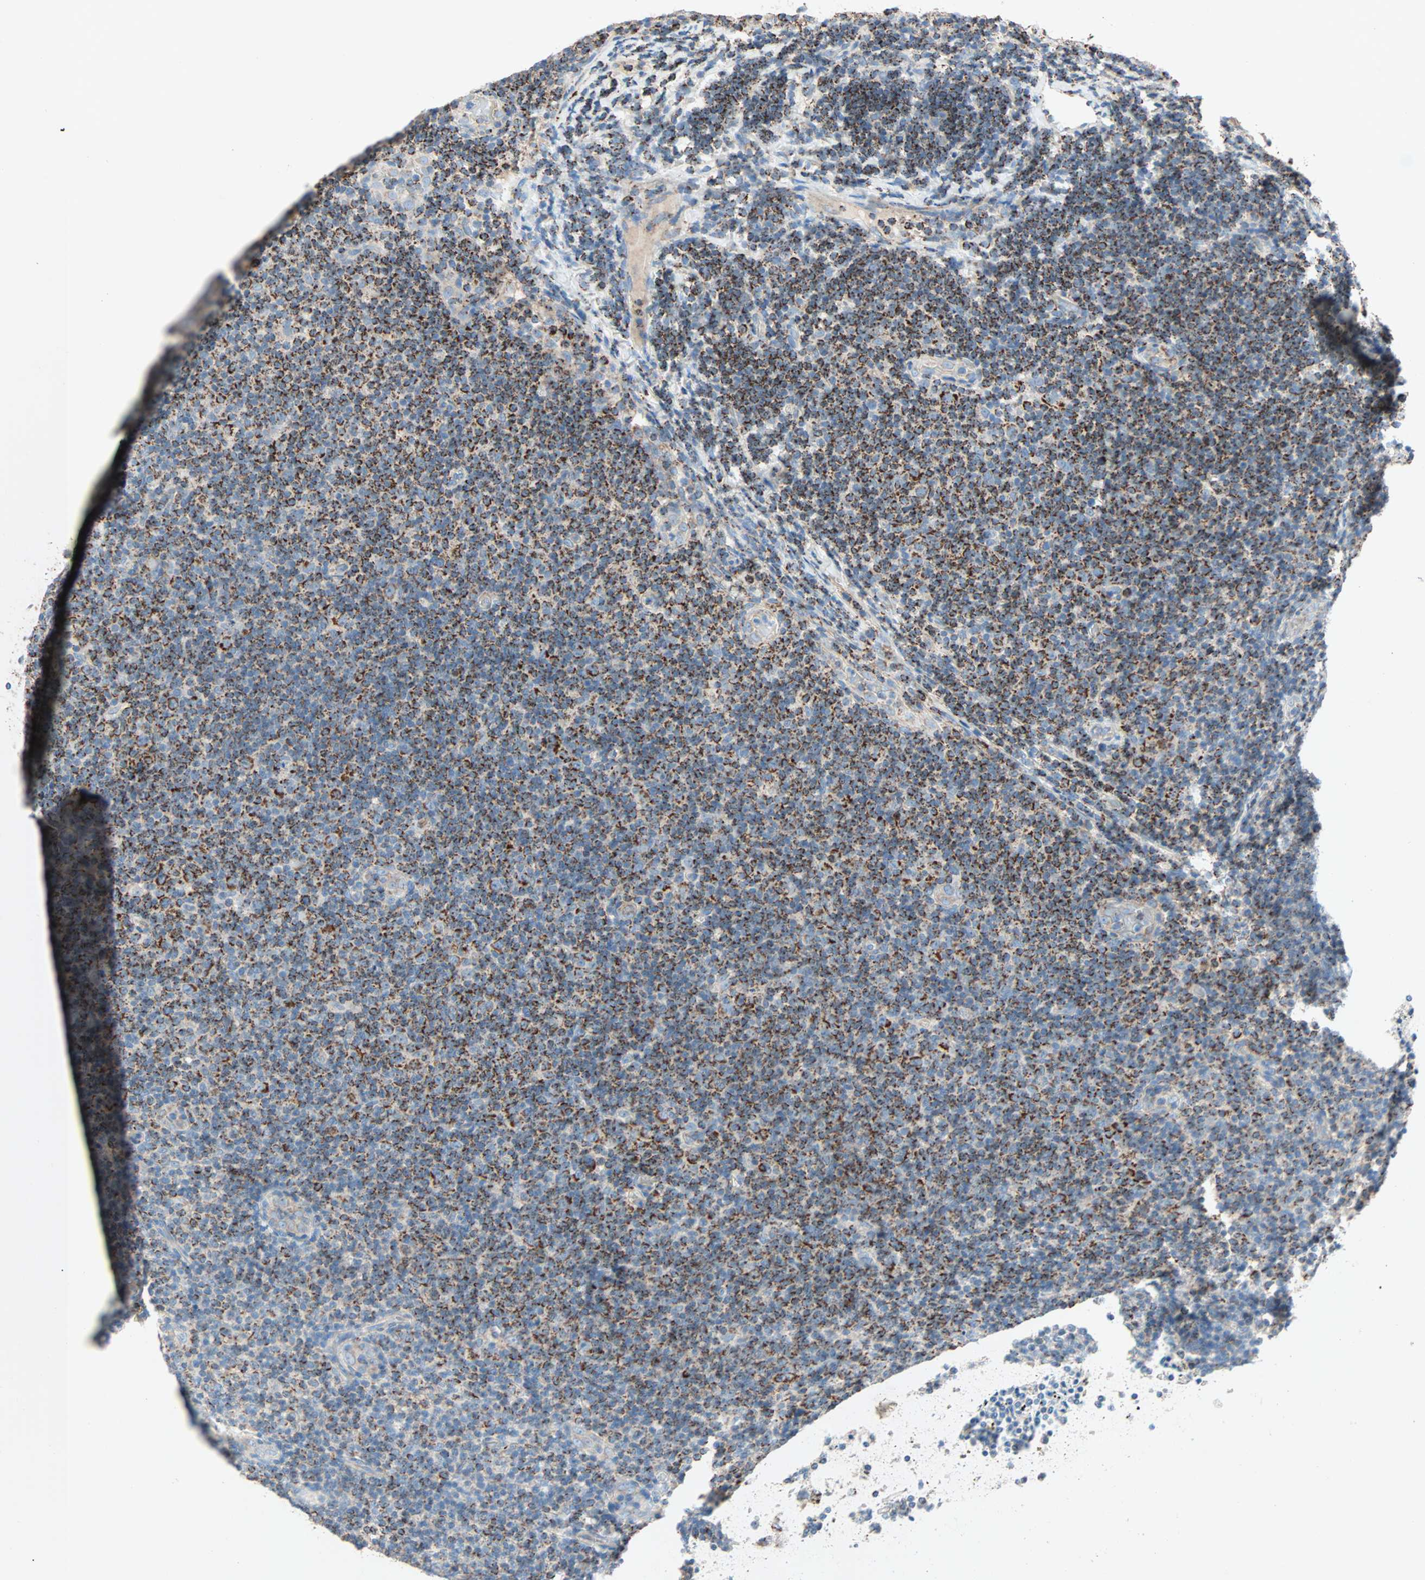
{"staining": {"intensity": "moderate", "quantity": ">75%", "location": "cytoplasmic/membranous"}, "tissue": "lymphoma", "cell_type": "Tumor cells", "image_type": "cancer", "snomed": [{"axis": "morphology", "description": "Malignant lymphoma, non-Hodgkin's type, Low grade"}, {"axis": "topography", "description": "Lymph node"}], "caption": "Tumor cells demonstrate medium levels of moderate cytoplasmic/membranous expression in approximately >75% of cells in lymphoma.", "gene": "ACVRL1", "patient": {"sex": "male", "age": 83}}